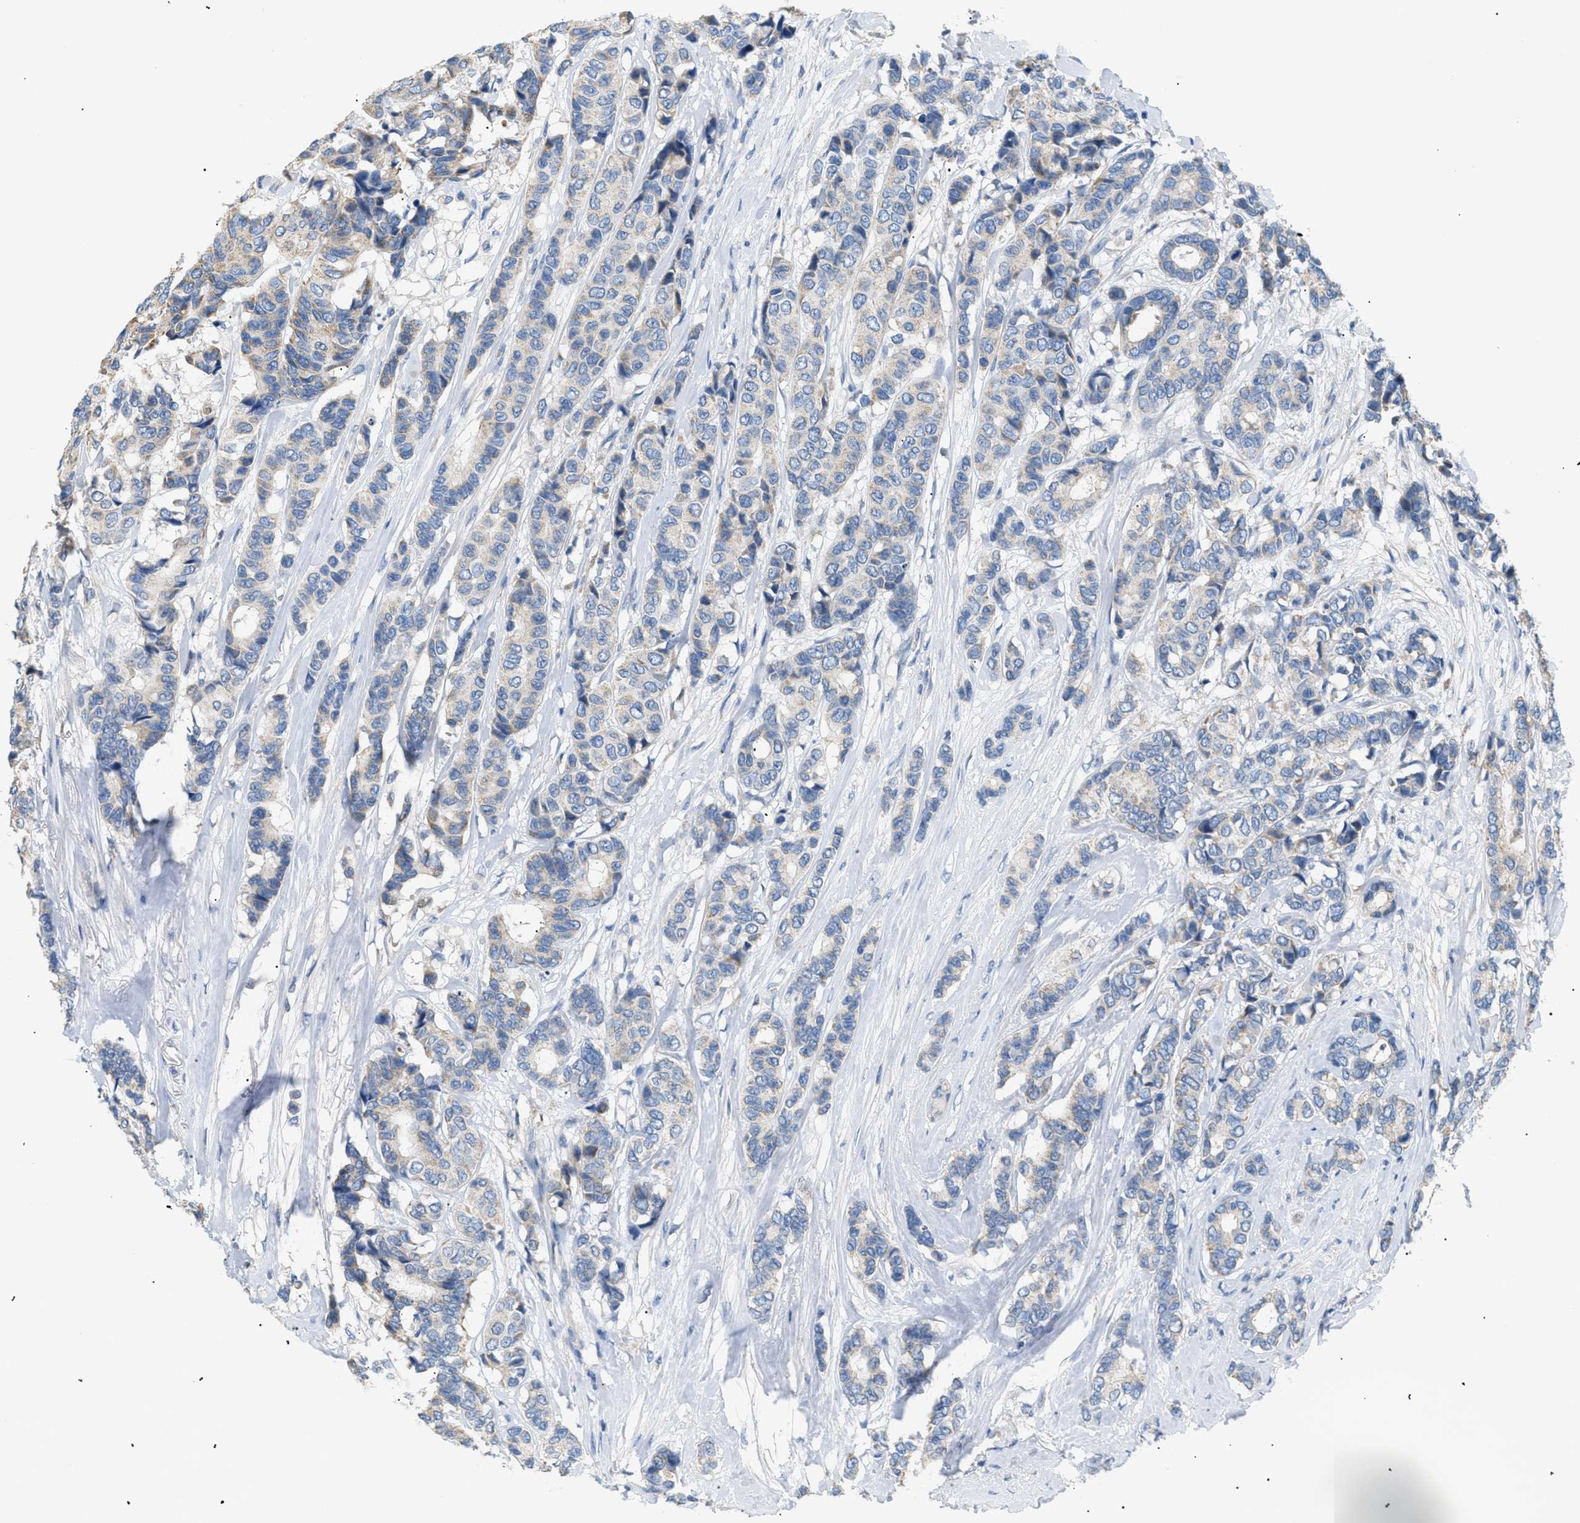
{"staining": {"intensity": "weak", "quantity": "<25%", "location": "cytoplasmic/membranous"}, "tissue": "breast cancer", "cell_type": "Tumor cells", "image_type": "cancer", "snomed": [{"axis": "morphology", "description": "Duct carcinoma"}, {"axis": "topography", "description": "Breast"}], "caption": "Protein analysis of breast cancer (invasive ductal carcinoma) demonstrates no significant positivity in tumor cells.", "gene": "ILDR1", "patient": {"sex": "female", "age": 87}}